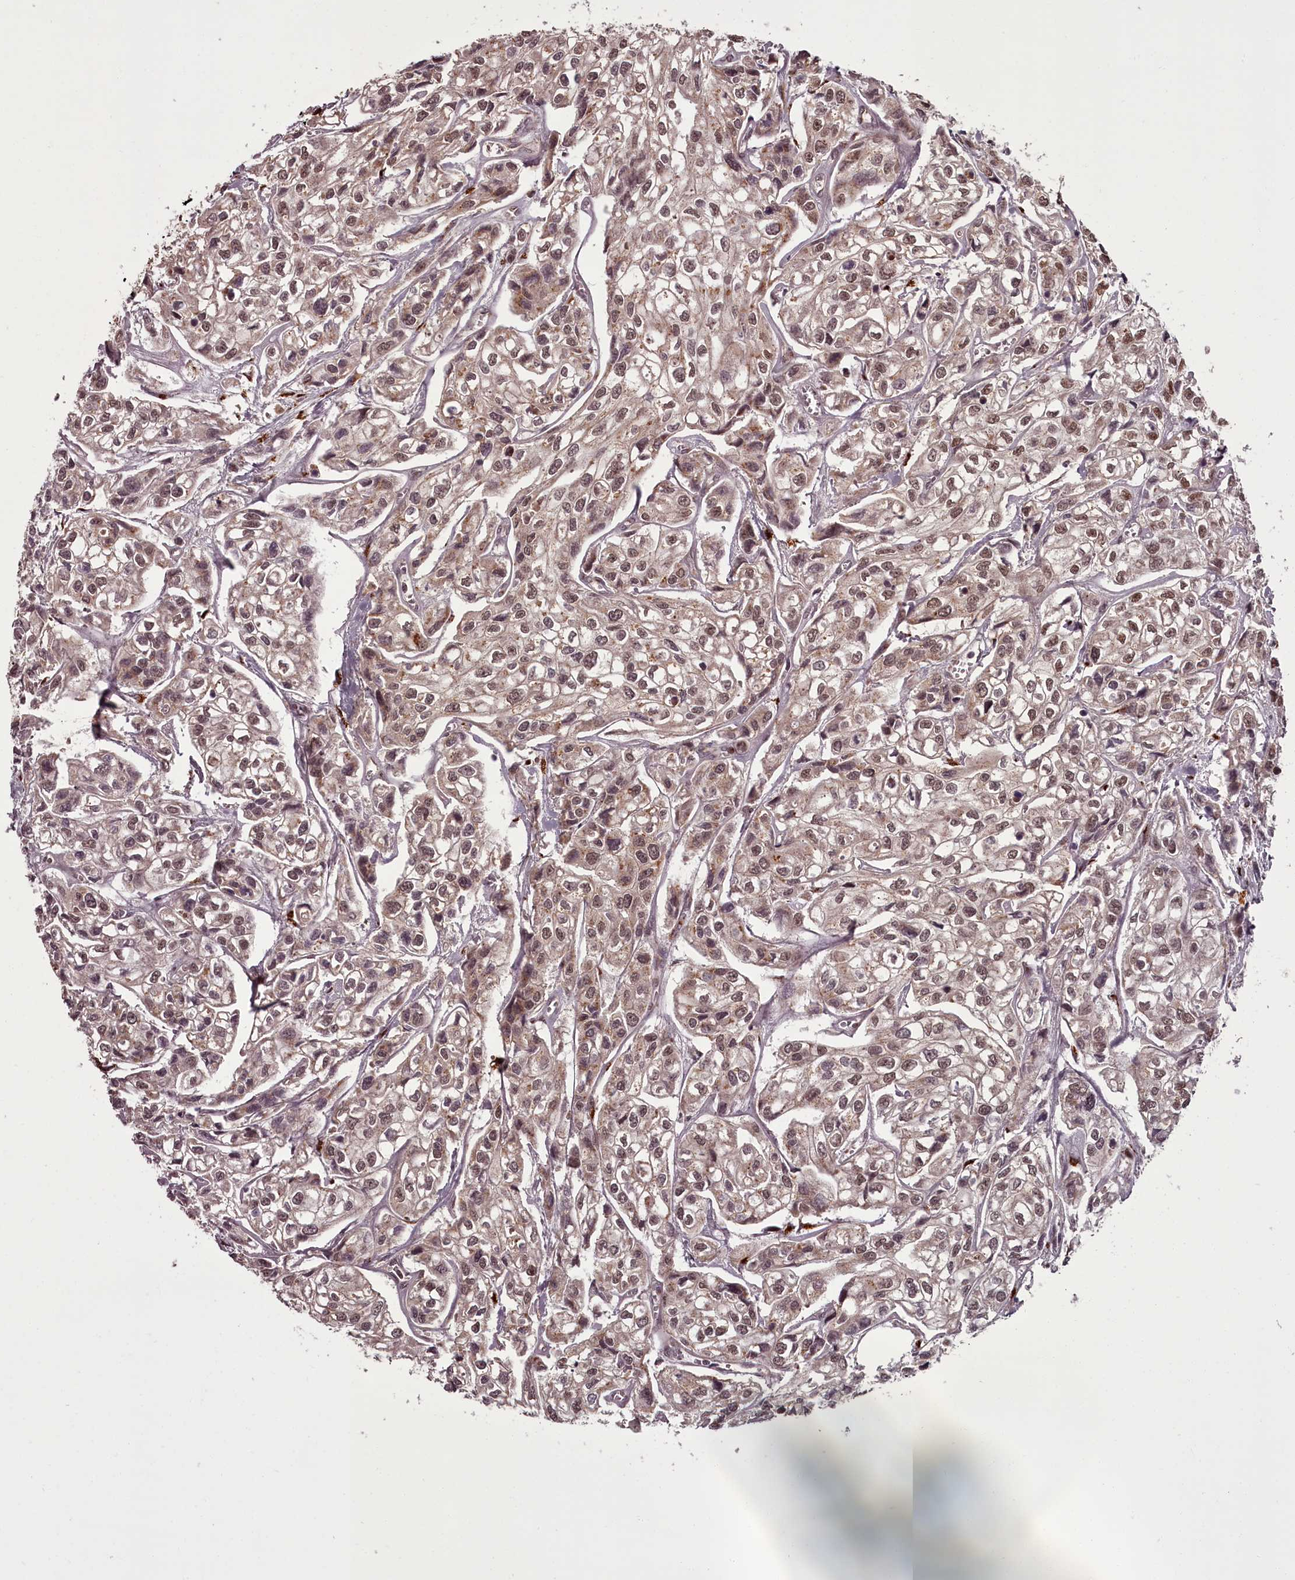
{"staining": {"intensity": "weak", "quantity": "25%-75%", "location": "nuclear"}, "tissue": "urothelial cancer", "cell_type": "Tumor cells", "image_type": "cancer", "snomed": [{"axis": "morphology", "description": "Urothelial carcinoma, High grade"}, {"axis": "topography", "description": "Urinary bladder"}], "caption": "Urothelial carcinoma (high-grade) stained with a brown dye reveals weak nuclear positive positivity in about 25%-75% of tumor cells.", "gene": "CEP83", "patient": {"sex": "male", "age": 67}}